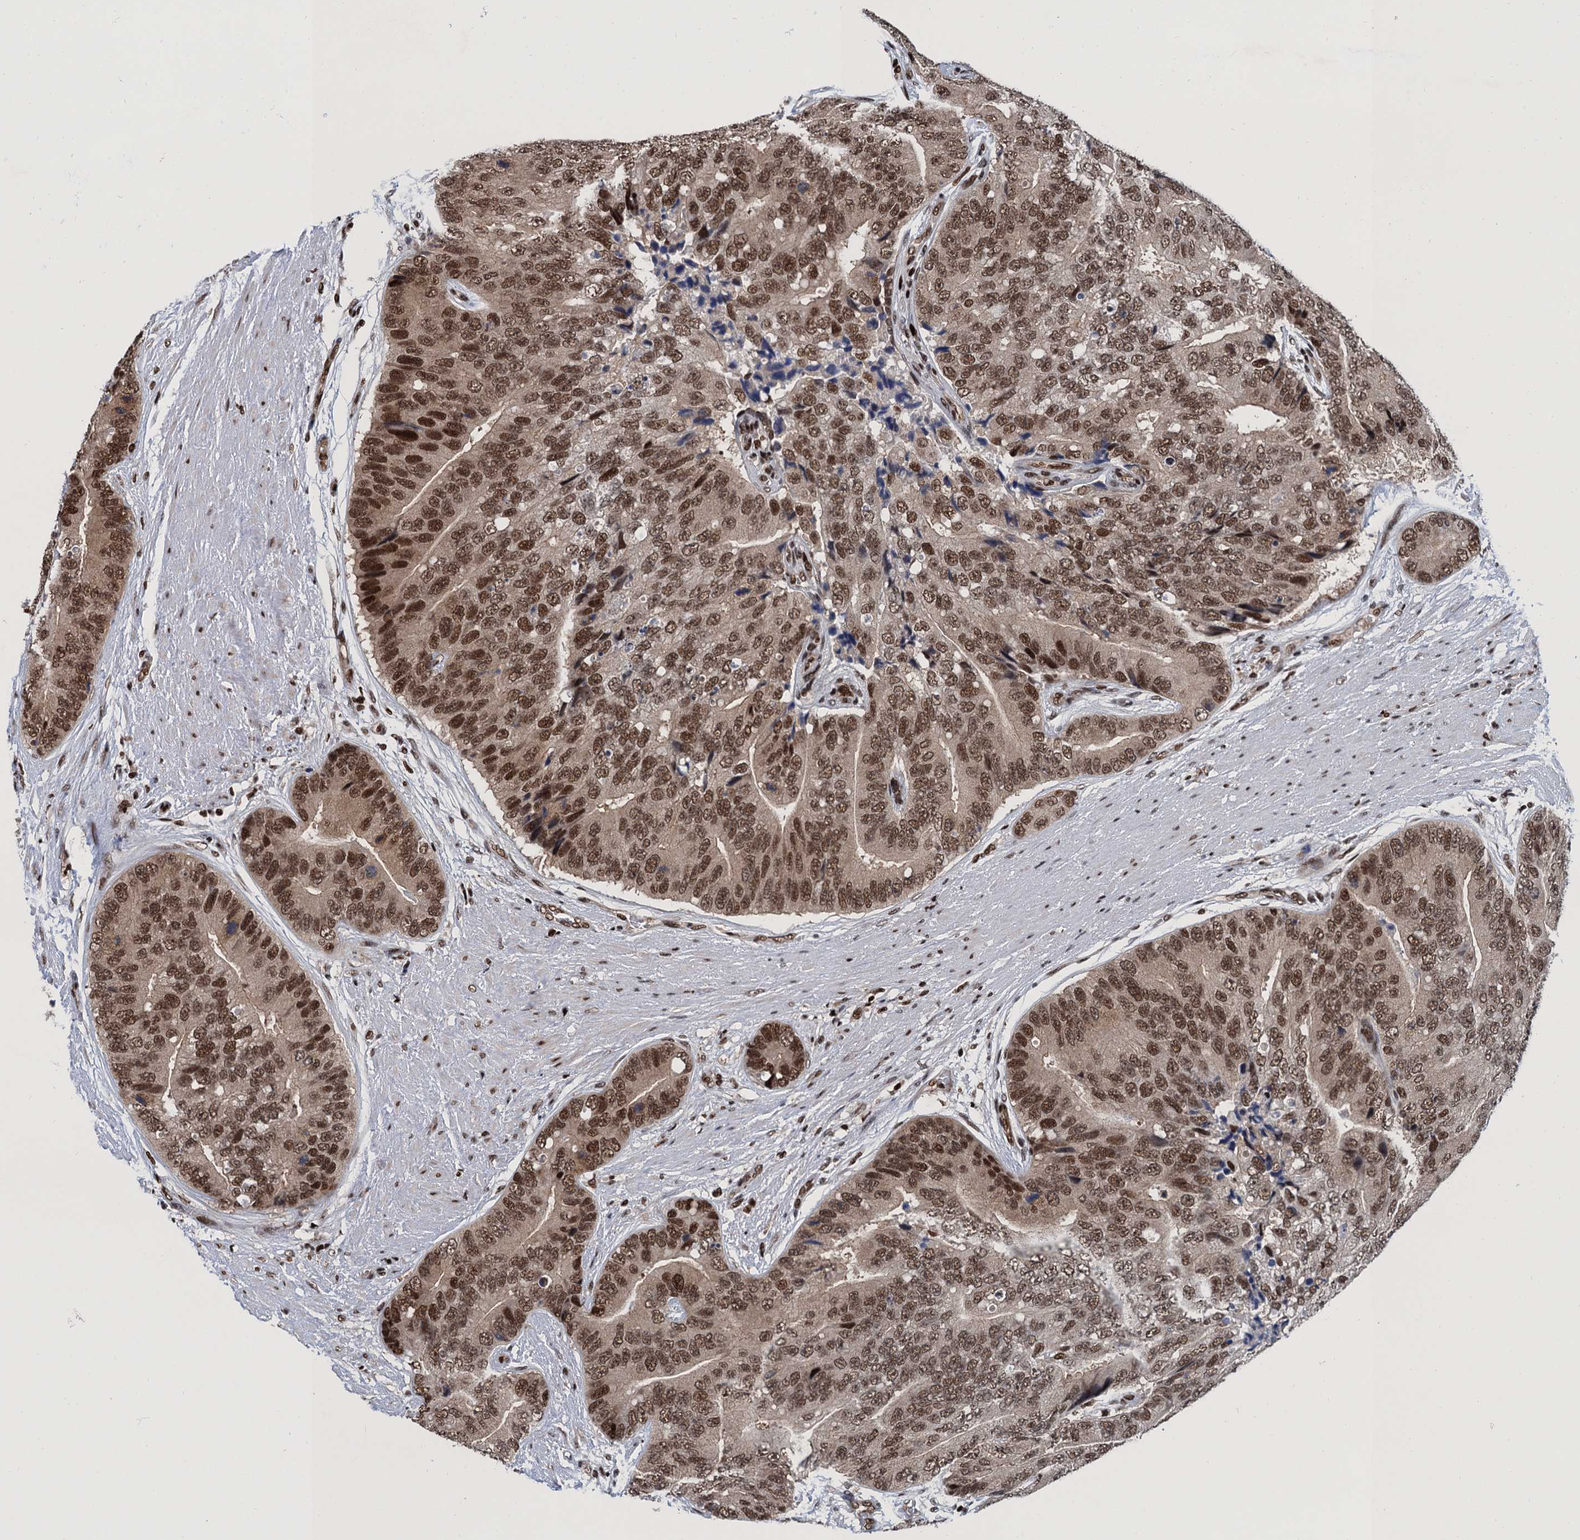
{"staining": {"intensity": "strong", "quantity": ">75%", "location": "nuclear"}, "tissue": "prostate cancer", "cell_type": "Tumor cells", "image_type": "cancer", "snomed": [{"axis": "morphology", "description": "Adenocarcinoma, High grade"}, {"axis": "topography", "description": "Prostate"}], "caption": "Immunohistochemistry (IHC) photomicrograph of neoplastic tissue: prostate cancer (high-grade adenocarcinoma) stained using immunohistochemistry reveals high levels of strong protein expression localized specifically in the nuclear of tumor cells, appearing as a nuclear brown color.", "gene": "PPP4R1", "patient": {"sex": "male", "age": 70}}